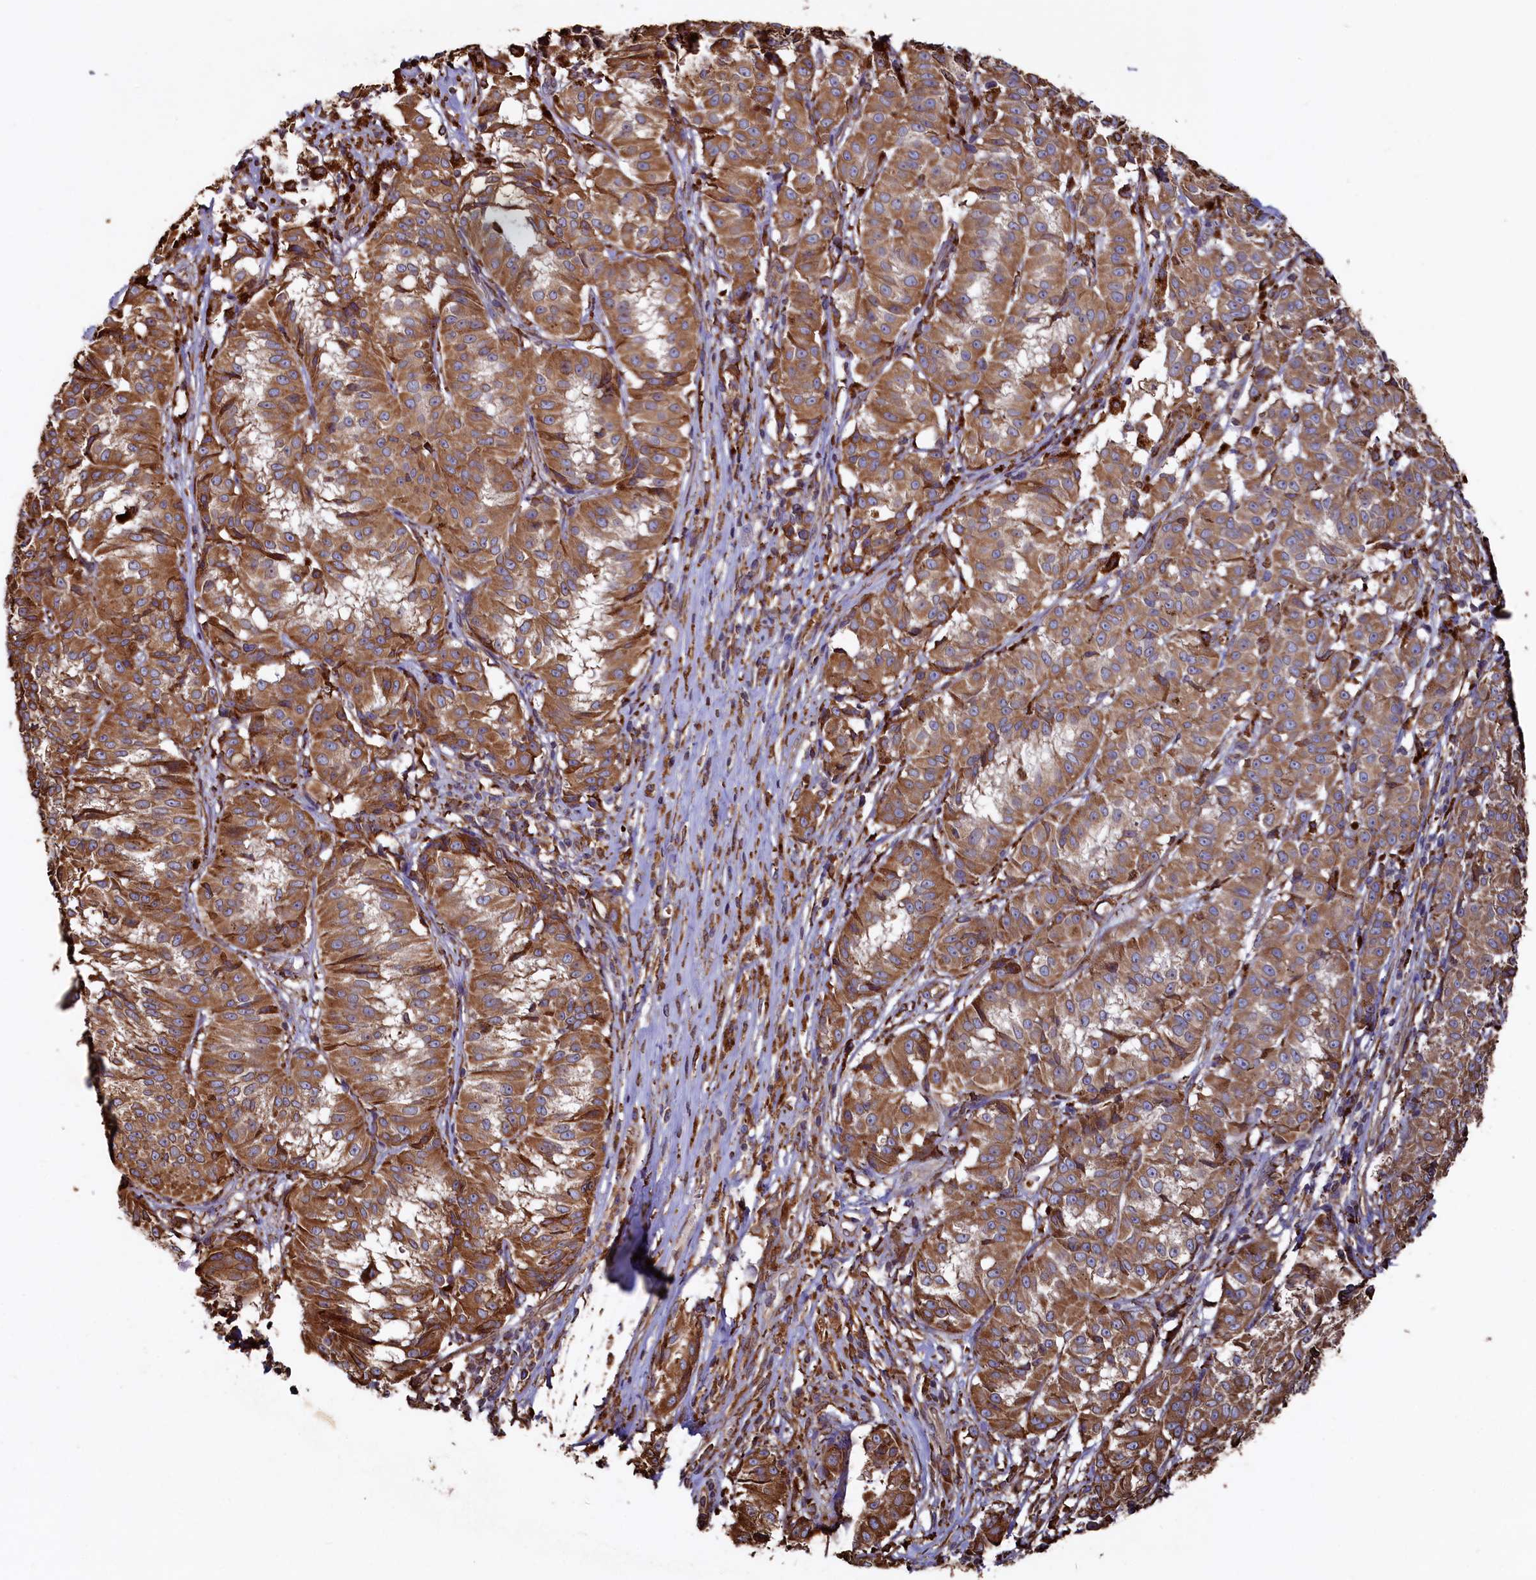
{"staining": {"intensity": "moderate", "quantity": ">75%", "location": "cytoplasmic/membranous"}, "tissue": "melanoma", "cell_type": "Tumor cells", "image_type": "cancer", "snomed": [{"axis": "morphology", "description": "Malignant melanoma, NOS"}, {"axis": "topography", "description": "Skin"}], "caption": "Malignant melanoma stained with DAB (3,3'-diaminobenzidine) IHC exhibits medium levels of moderate cytoplasmic/membranous staining in about >75% of tumor cells. The staining was performed using DAB (3,3'-diaminobenzidine), with brown indicating positive protein expression. Nuclei are stained blue with hematoxylin.", "gene": "NEURL1B", "patient": {"sex": "female", "age": 72}}